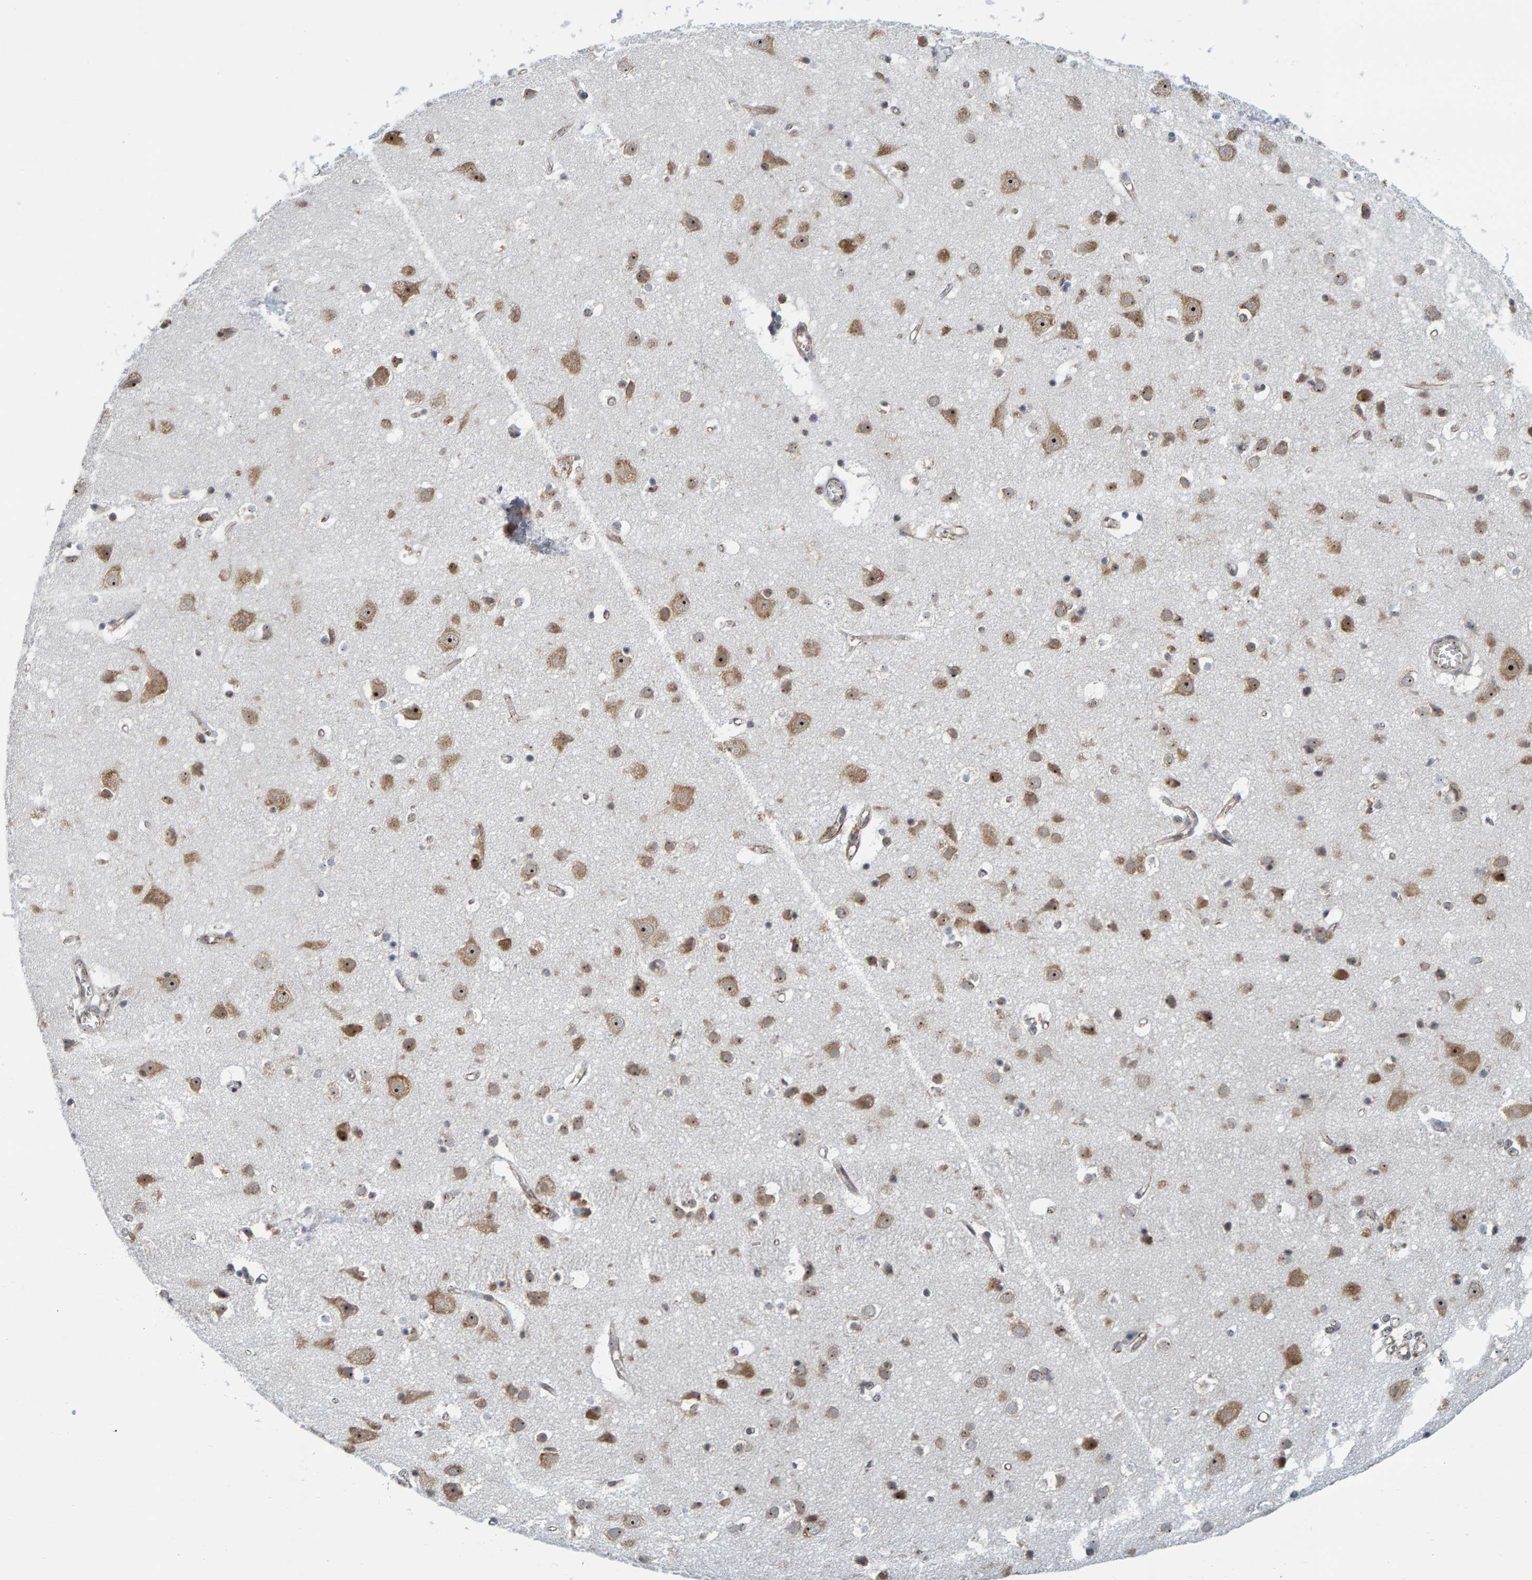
{"staining": {"intensity": "negative", "quantity": "none", "location": "none"}, "tissue": "cerebral cortex", "cell_type": "Endothelial cells", "image_type": "normal", "snomed": [{"axis": "morphology", "description": "Normal tissue, NOS"}, {"axis": "topography", "description": "Cerebral cortex"}], "caption": "A histopathology image of human cerebral cortex is negative for staining in endothelial cells. (DAB IHC with hematoxylin counter stain).", "gene": "POLR1E", "patient": {"sex": "male", "age": 54}}